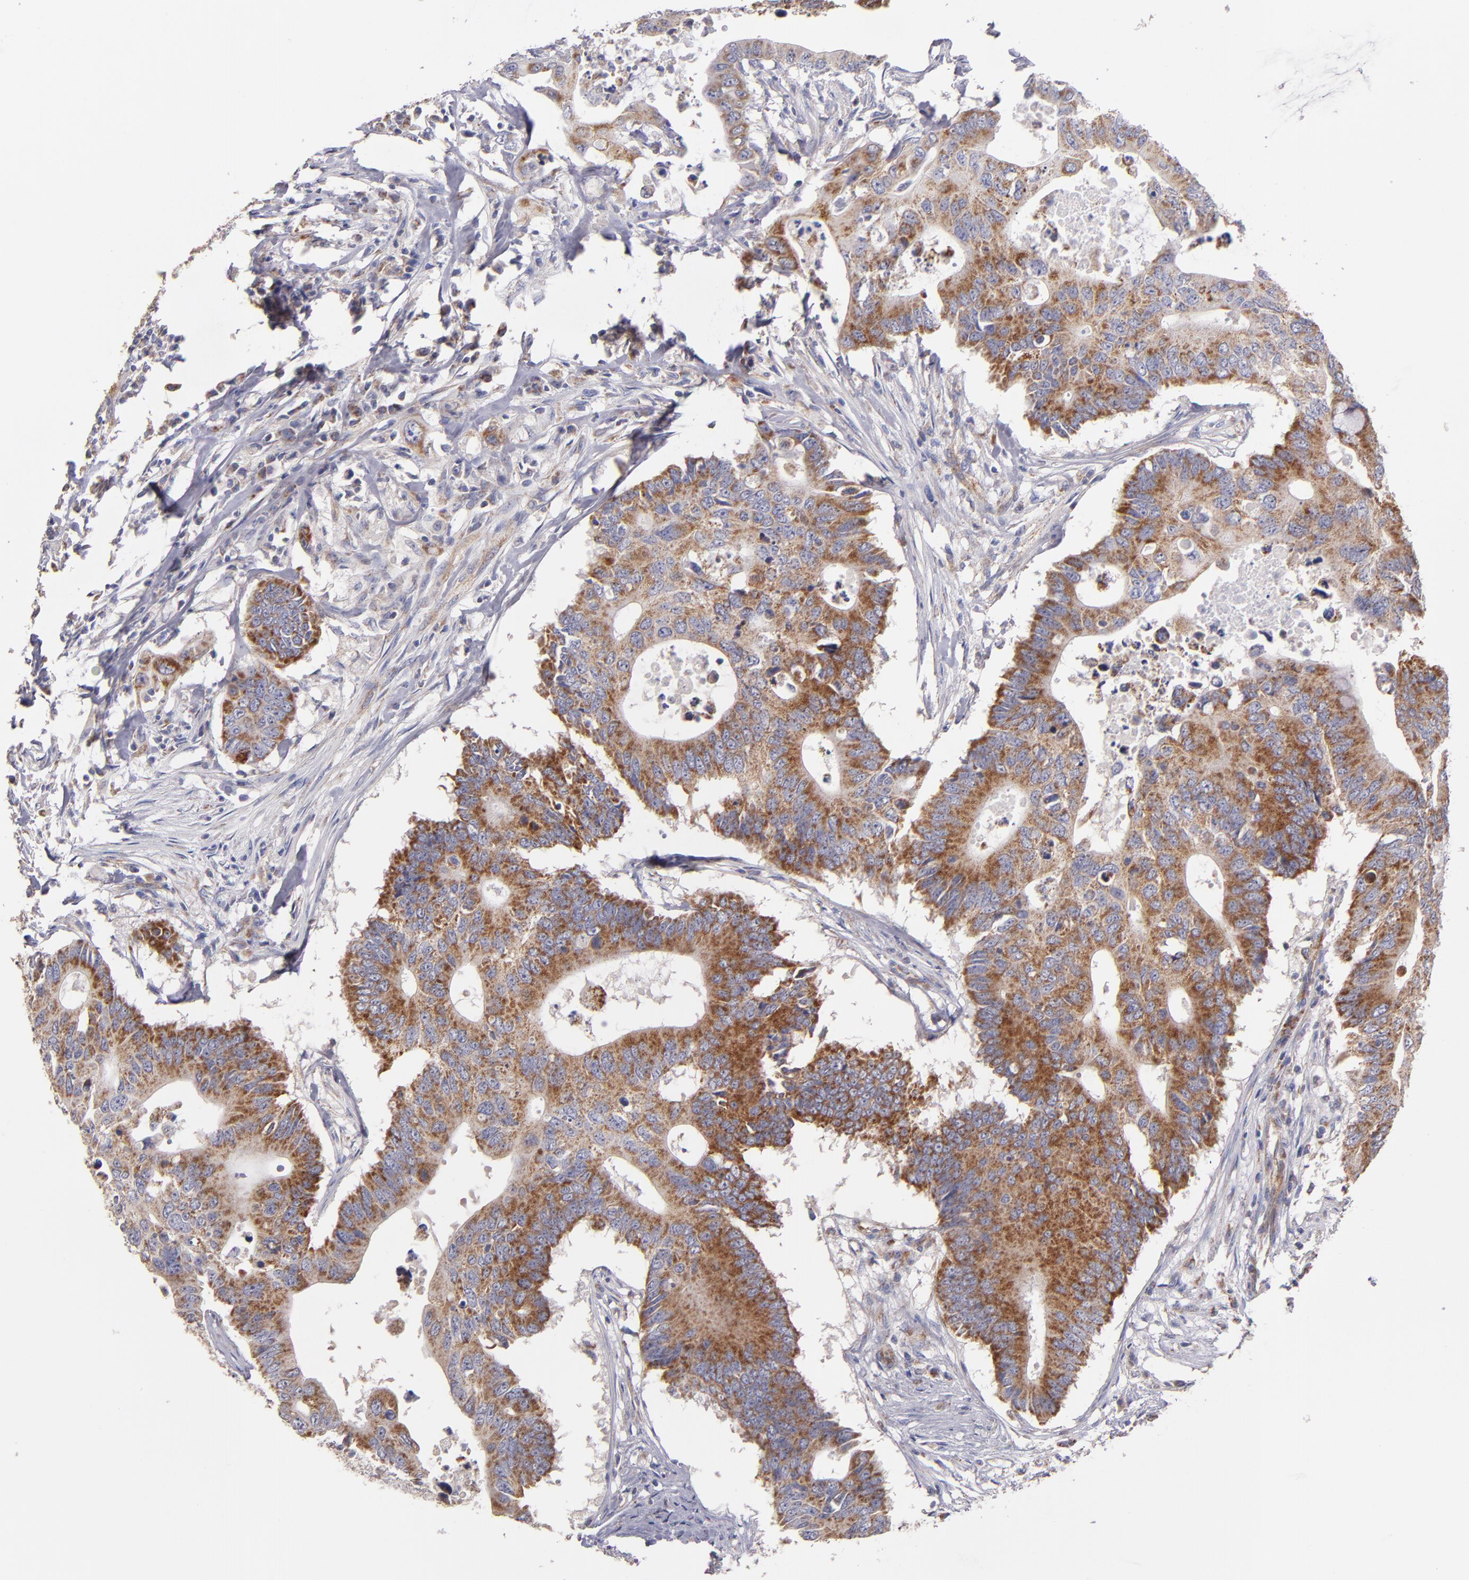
{"staining": {"intensity": "moderate", "quantity": ">75%", "location": "cytoplasmic/membranous"}, "tissue": "colorectal cancer", "cell_type": "Tumor cells", "image_type": "cancer", "snomed": [{"axis": "morphology", "description": "Adenocarcinoma, NOS"}, {"axis": "topography", "description": "Colon"}], "caption": "Immunohistochemical staining of adenocarcinoma (colorectal) reveals medium levels of moderate cytoplasmic/membranous protein expression in approximately >75% of tumor cells.", "gene": "CLTA", "patient": {"sex": "male", "age": 71}}